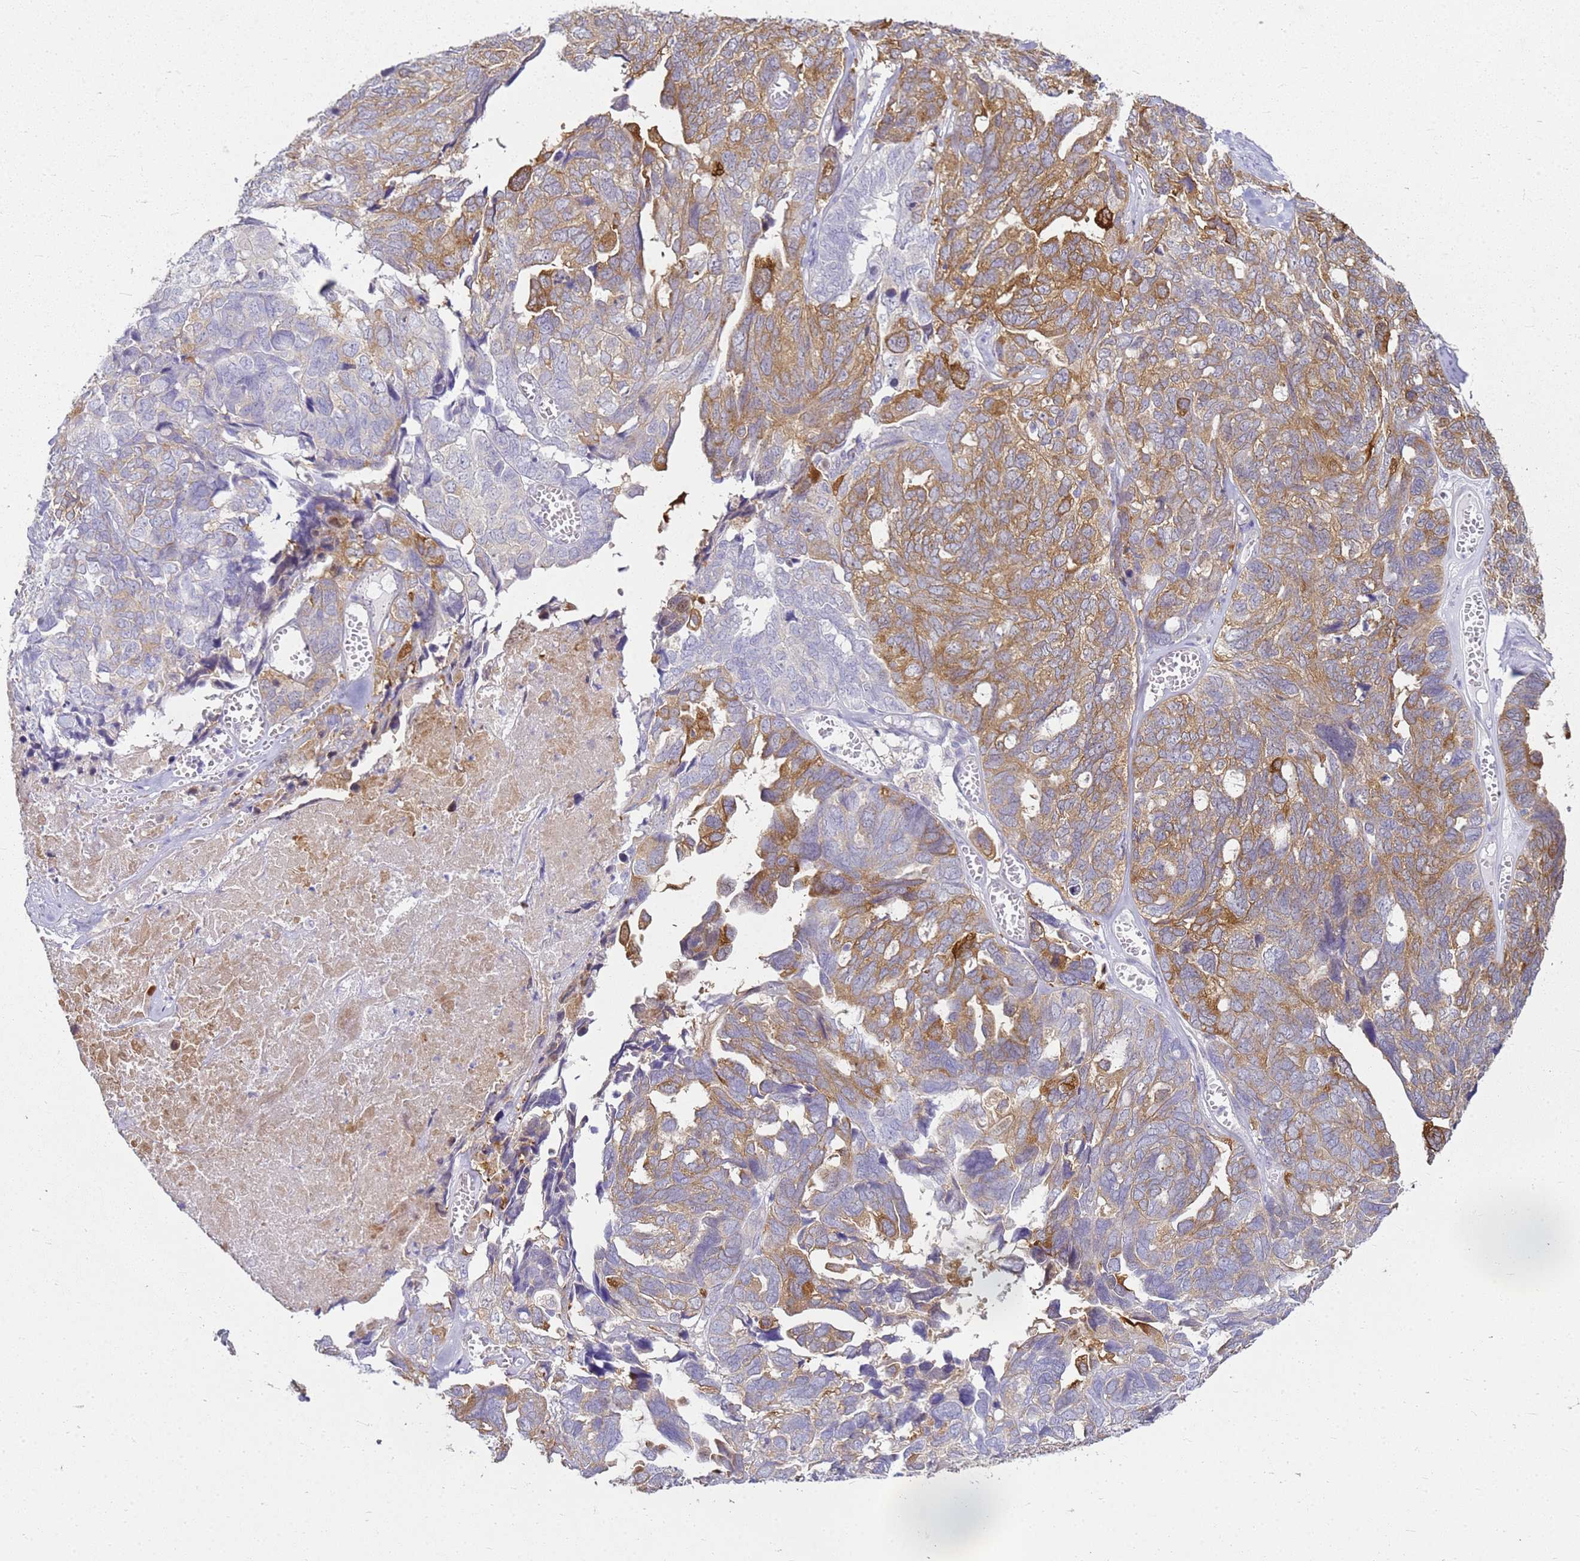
{"staining": {"intensity": "moderate", "quantity": "25%-75%", "location": "cytoplasmic/membranous"}, "tissue": "ovarian cancer", "cell_type": "Tumor cells", "image_type": "cancer", "snomed": [{"axis": "morphology", "description": "Cystadenocarcinoma, serous, NOS"}, {"axis": "topography", "description": "Ovary"}], "caption": "Moderate cytoplasmic/membranous protein staining is seen in about 25%-75% of tumor cells in ovarian cancer (serous cystadenocarcinoma).", "gene": "HSPB1", "patient": {"sex": "female", "age": 79}}